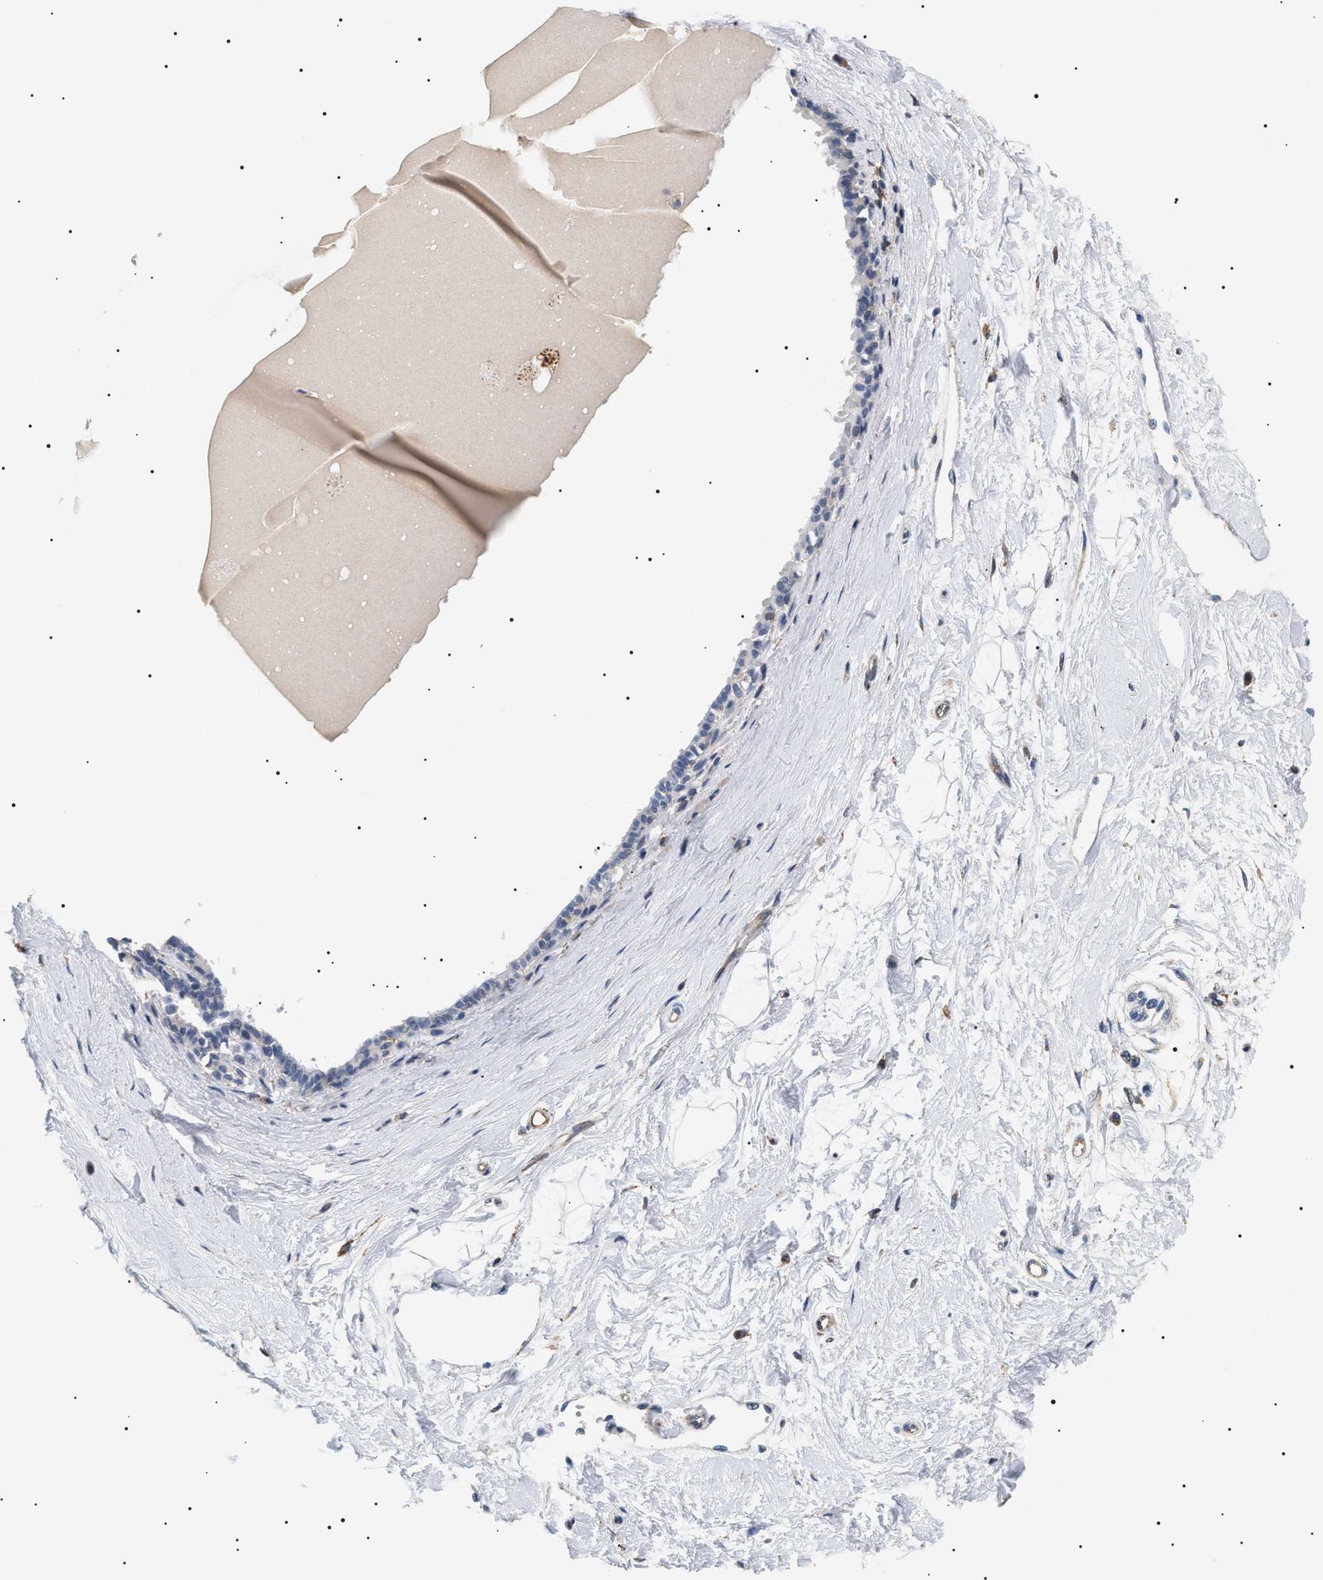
{"staining": {"intensity": "negative", "quantity": "none", "location": "none"}, "tissue": "breast", "cell_type": "Adipocytes", "image_type": "normal", "snomed": [{"axis": "morphology", "description": "Normal tissue, NOS"}, {"axis": "topography", "description": "Breast"}], "caption": "Immunohistochemistry (IHC) of benign breast shows no expression in adipocytes.", "gene": "HSD17B11", "patient": {"sex": "female", "age": 45}}